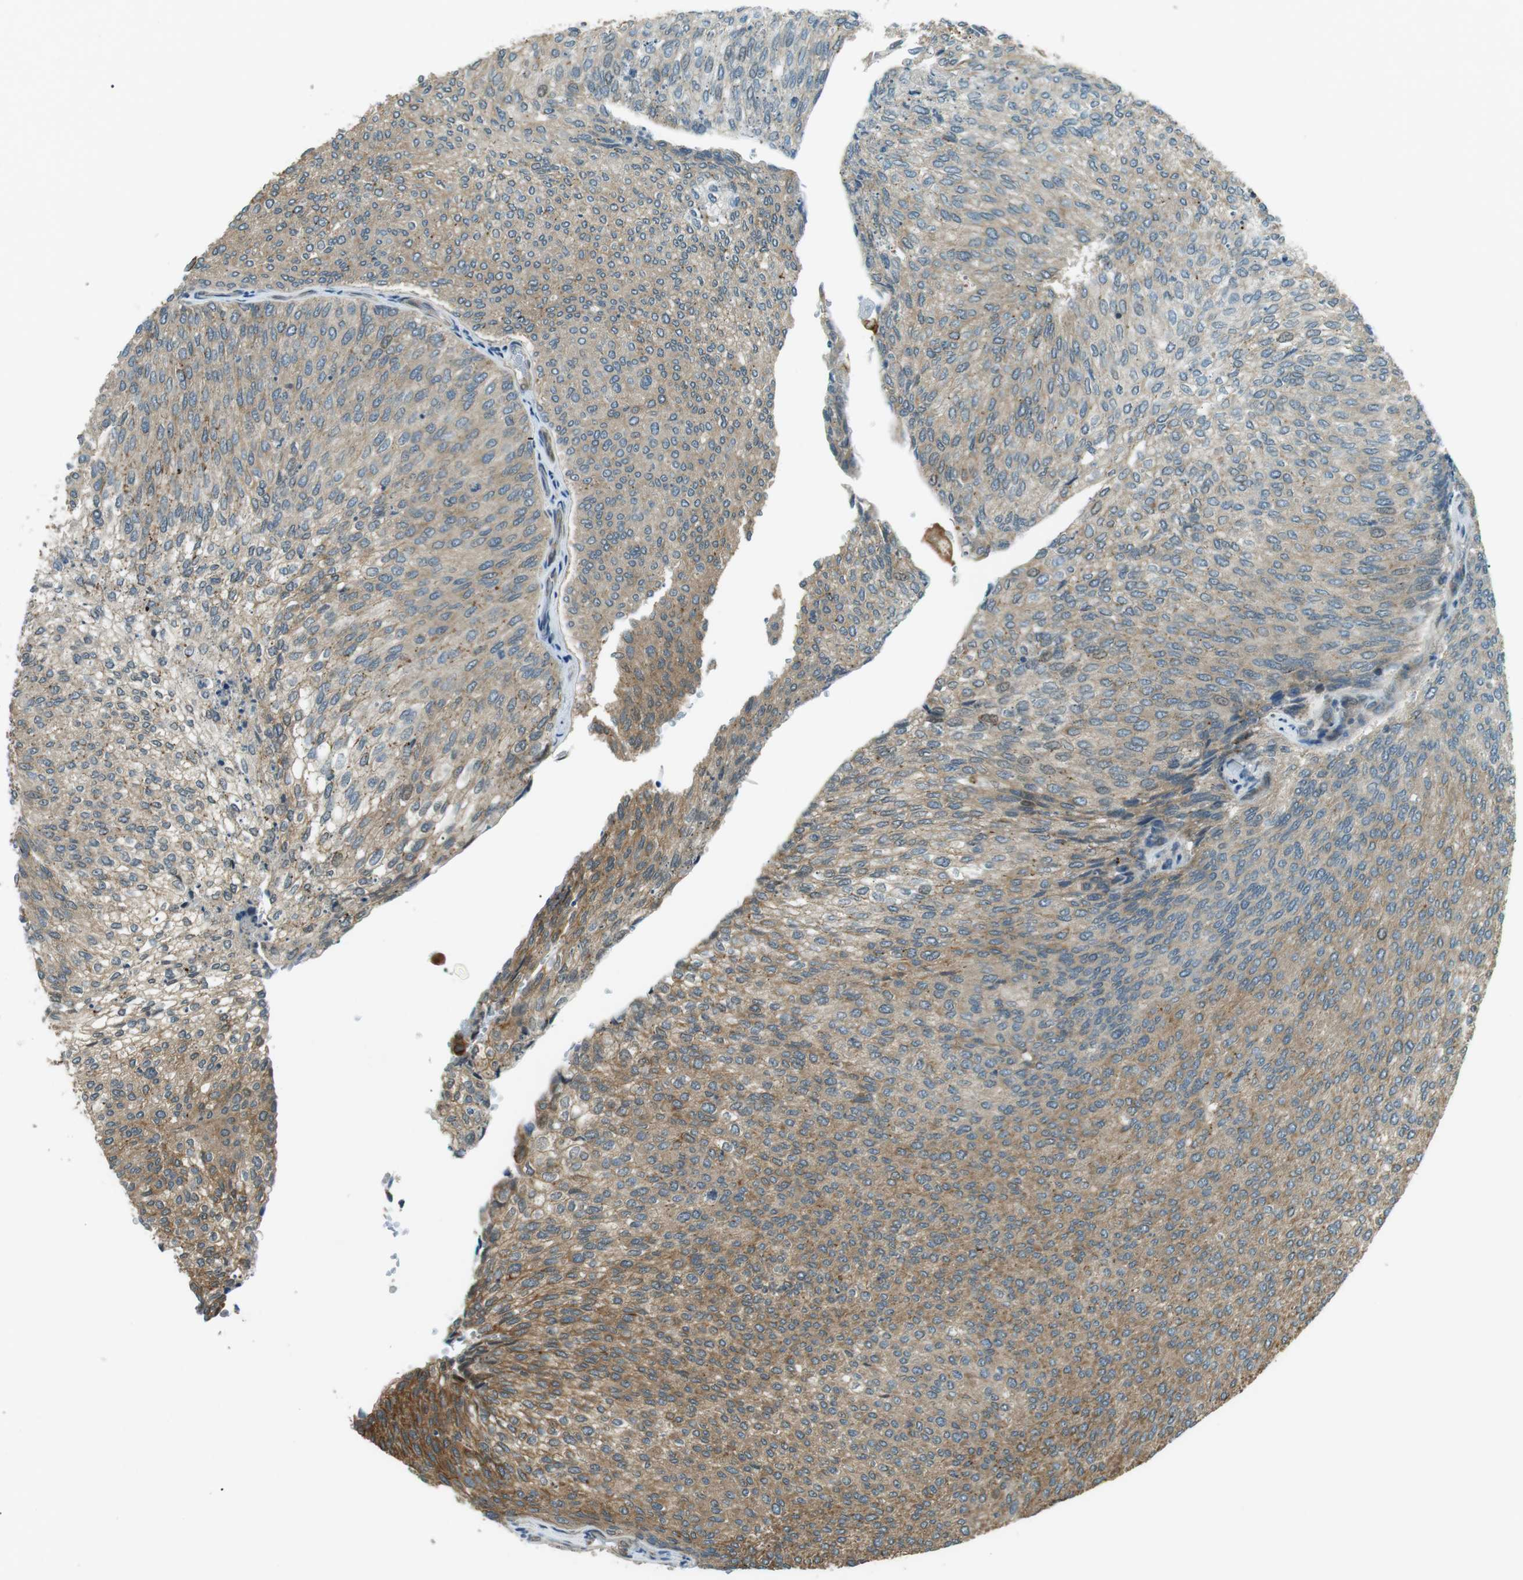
{"staining": {"intensity": "moderate", "quantity": ">75%", "location": "cytoplasmic/membranous"}, "tissue": "urothelial cancer", "cell_type": "Tumor cells", "image_type": "cancer", "snomed": [{"axis": "morphology", "description": "Urothelial carcinoma, Low grade"}, {"axis": "topography", "description": "Urinary bladder"}], "caption": "DAB immunohistochemical staining of urothelial carcinoma (low-grade) reveals moderate cytoplasmic/membranous protein staining in approximately >75% of tumor cells.", "gene": "TMEM74", "patient": {"sex": "female", "age": 79}}